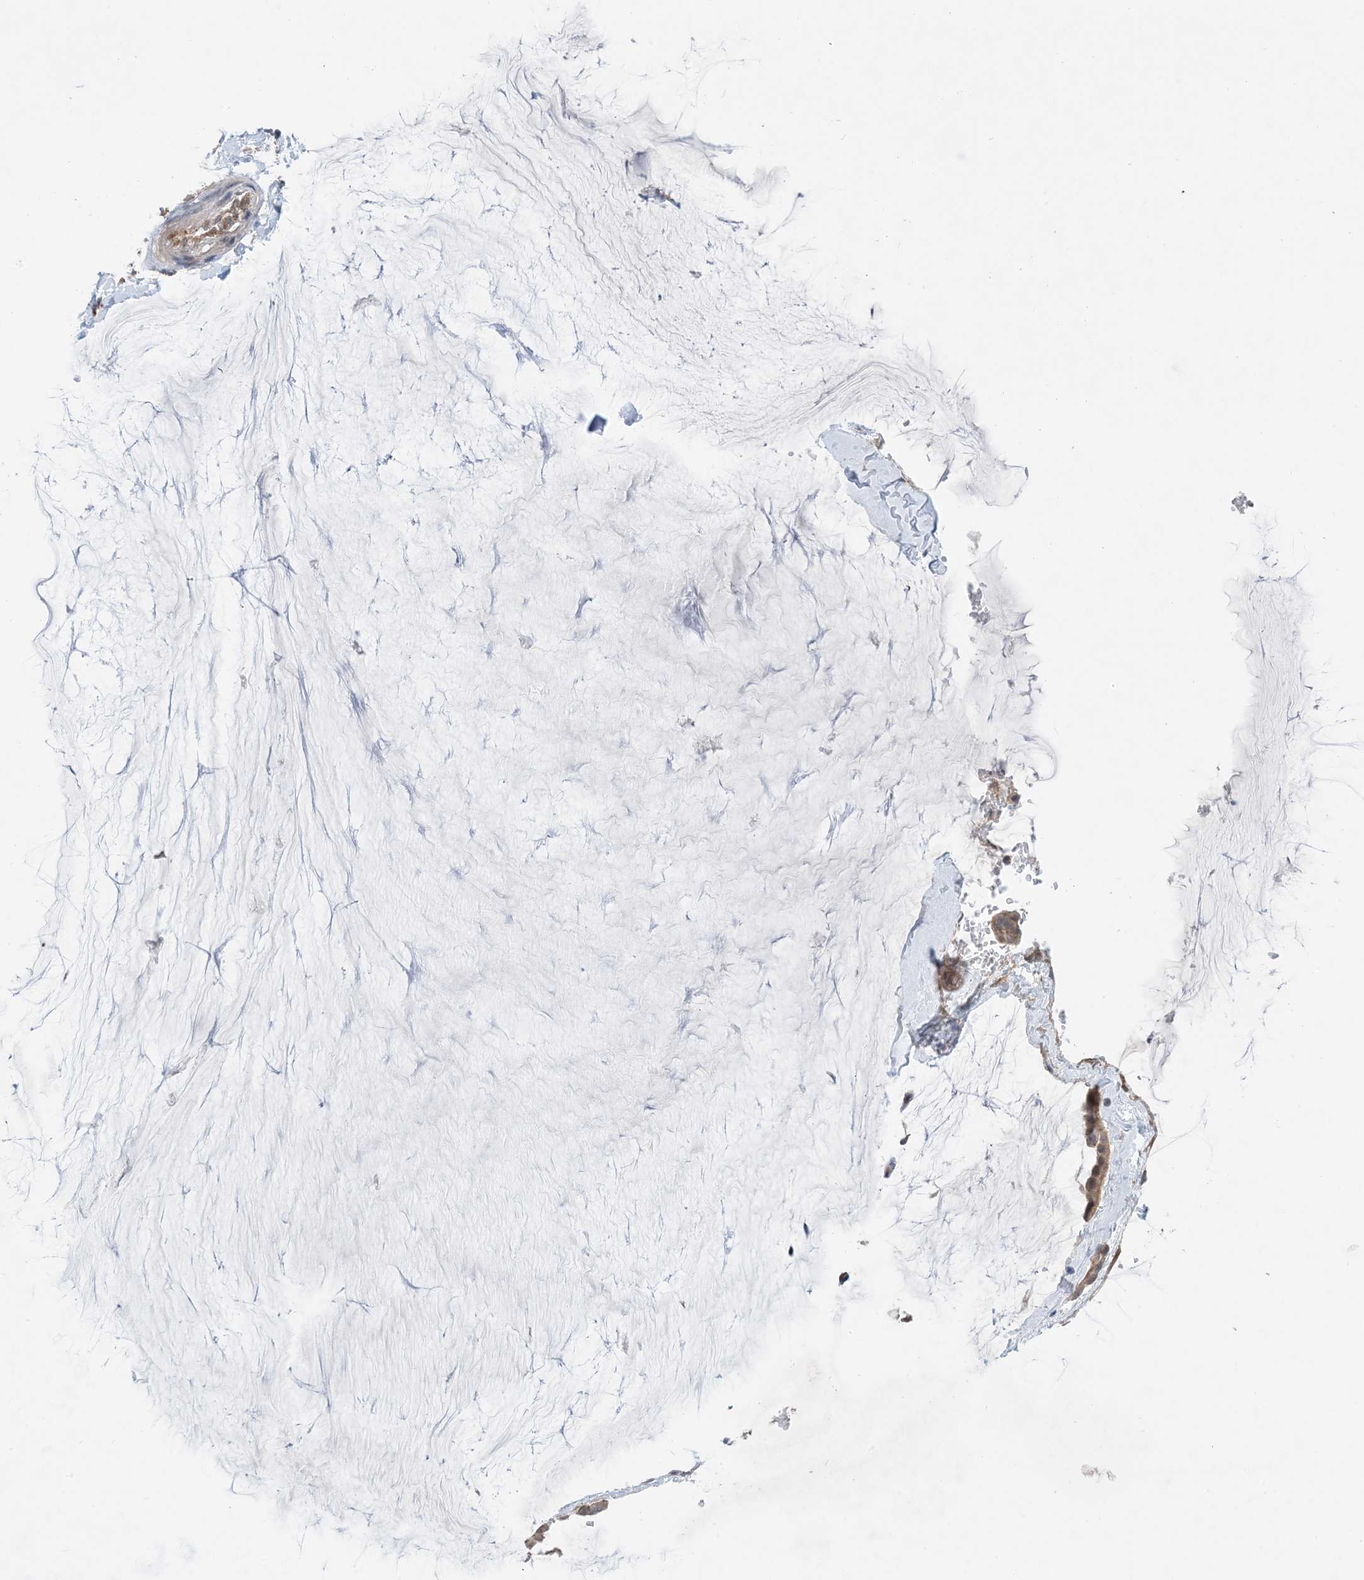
{"staining": {"intensity": "weak", "quantity": ">75%", "location": "cytoplasmic/membranous"}, "tissue": "ovarian cancer", "cell_type": "Tumor cells", "image_type": "cancer", "snomed": [{"axis": "morphology", "description": "Cystadenocarcinoma, mucinous, NOS"}, {"axis": "topography", "description": "Ovary"}], "caption": "Brown immunohistochemical staining in human mucinous cystadenocarcinoma (ovarian) shows weak cytoplasmic/membranous staining in approximately >75% of tumor cells.", "gene": "EHBP1", "patient": {"sex": "female", "age": 39}}